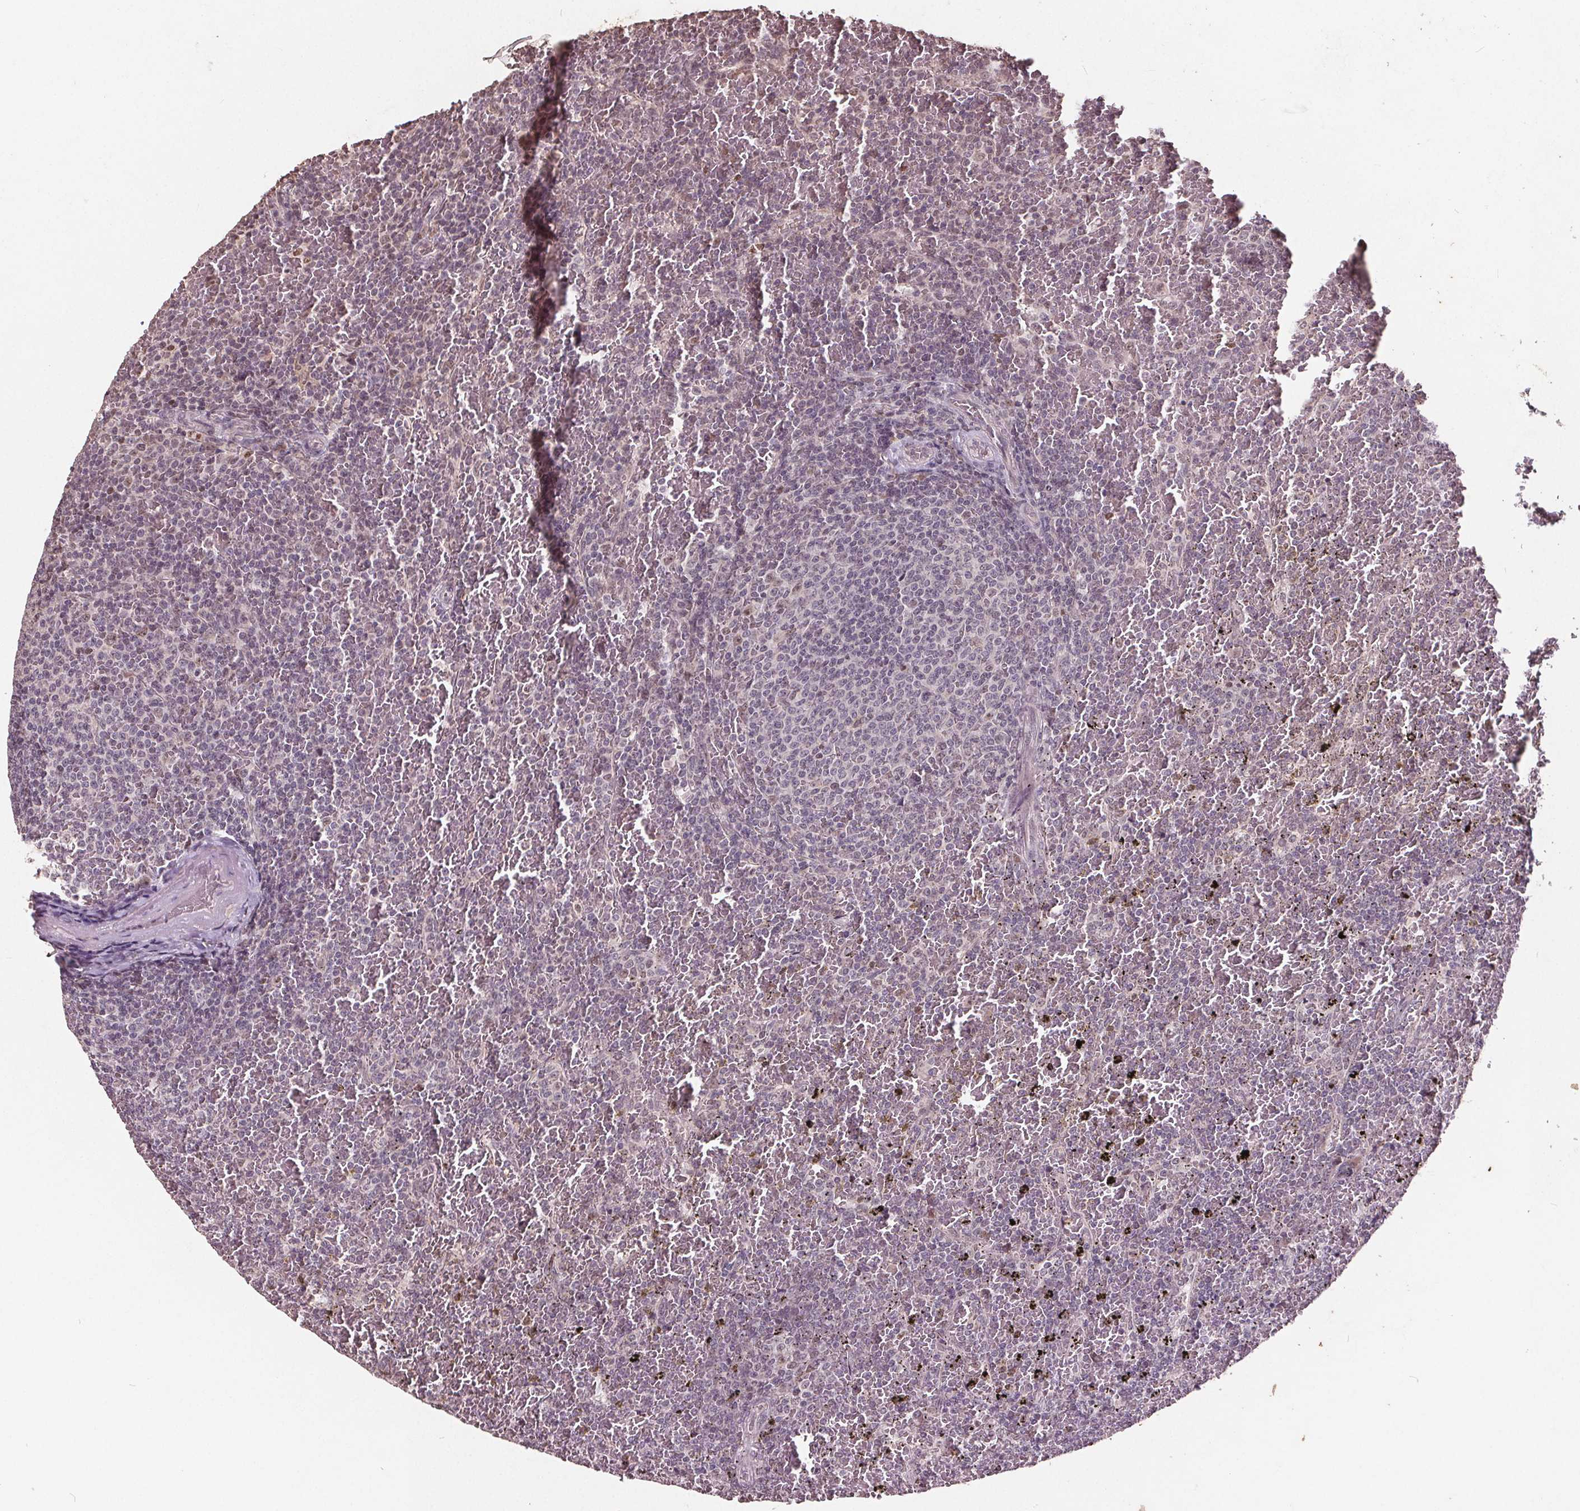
{"staining": {"intensity": "negative", "quantity": "none", "location": "none"}, "tissue": "lymphoma", "cell_type": "Tumor cells", "image_type": "cancer", "snomed": [{"axis": "morphology", "description": "Malignant lymphoma, non-Hodgkin's type, Low grade"}, {"axis": "topography", "description": "Spleen"}], "caption": "There is no significant expression in tumor cells of lymphoma.", "gene": "DNMT3B", "patient": {"sex": "female", "age": 77}}